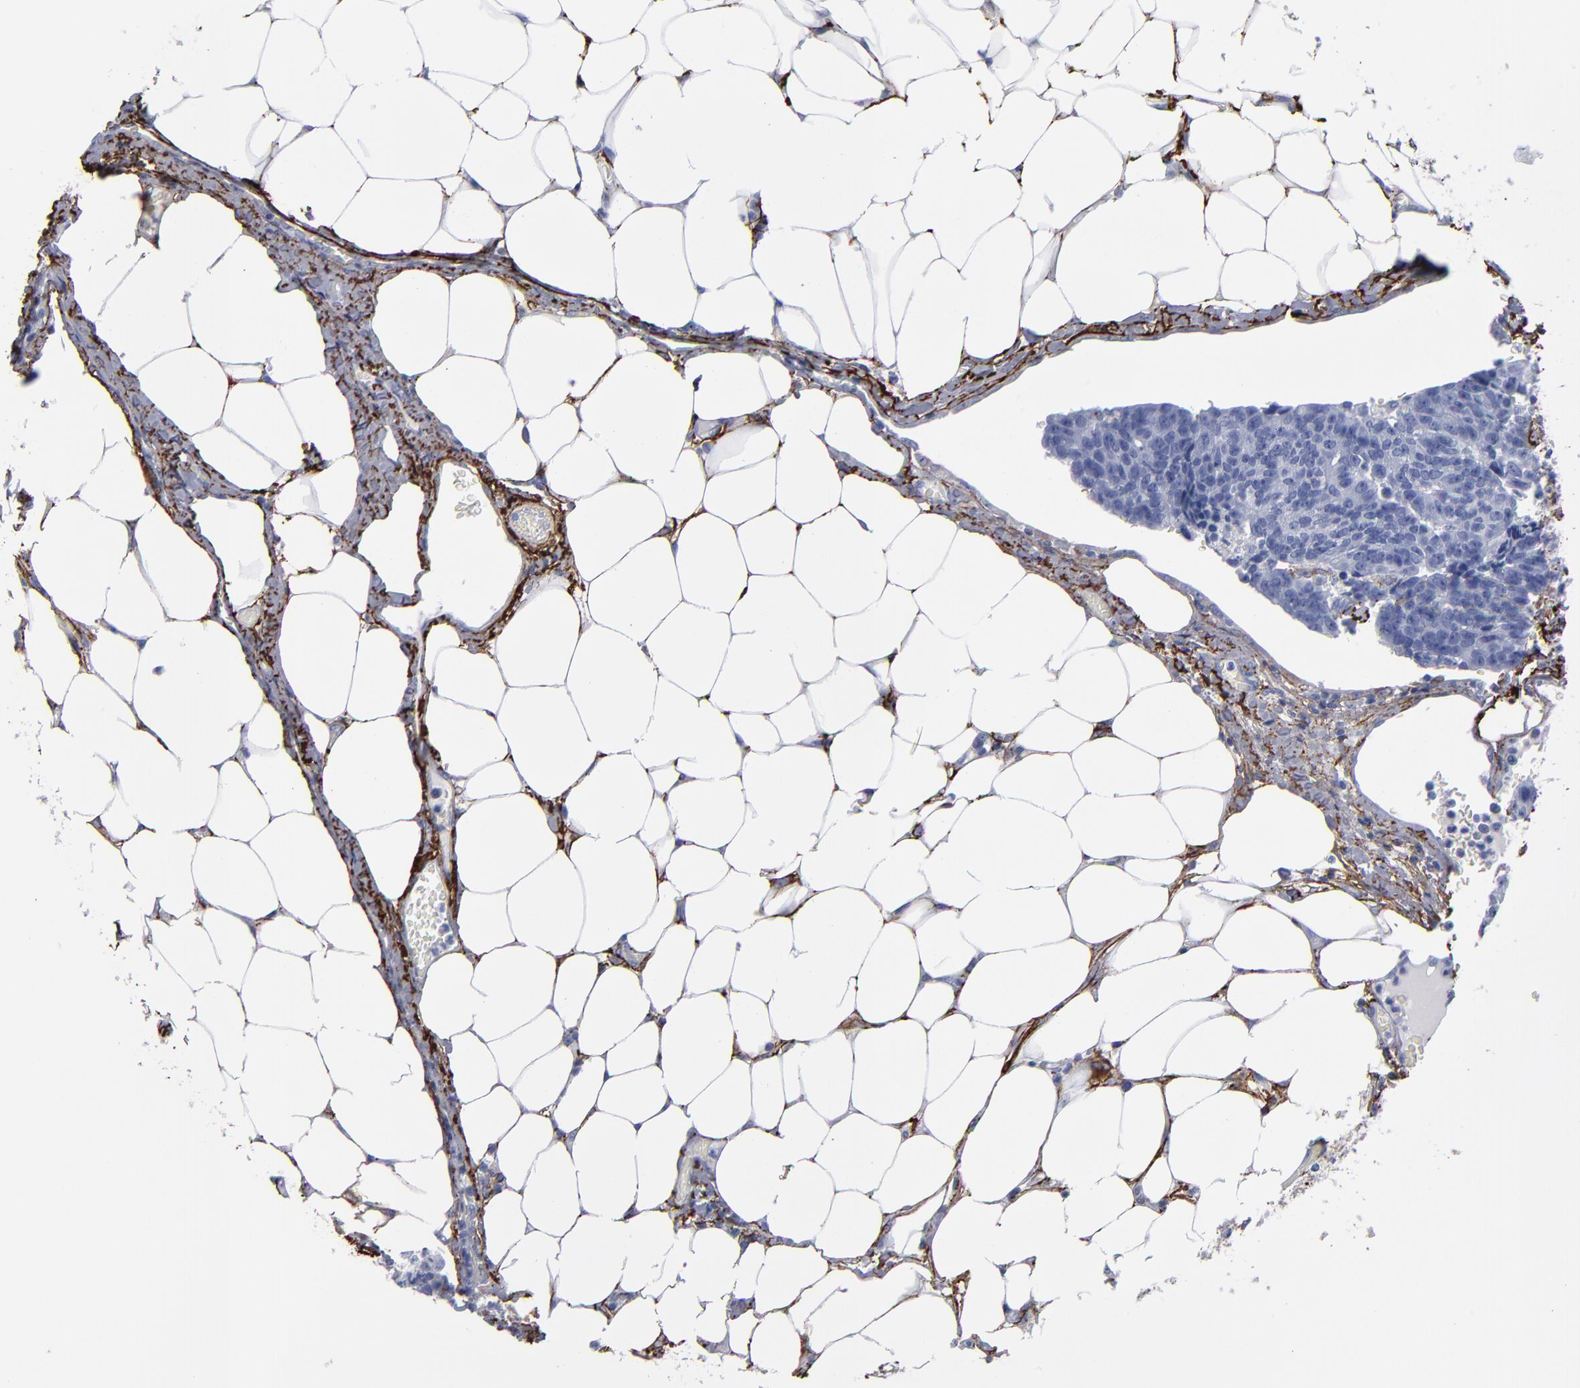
{"staining": {"intensity": "negative", "quantity": "none", "location": "none"}, "tissue": "colorectal cancer", "cell_type": "Tumor cells", "image_type": "cancer", "snomed": [{"axis": "morphology", "description": "Adenocarcinoma, NOS"}, {"axis": "topography", "description": "Colon"}], "caption": "Tumor cells show no significant expression in colorectal cancer (adenocarcinoma).", "gene": "EMILIN1", "patient": {"sex": "female", "age": 86}}